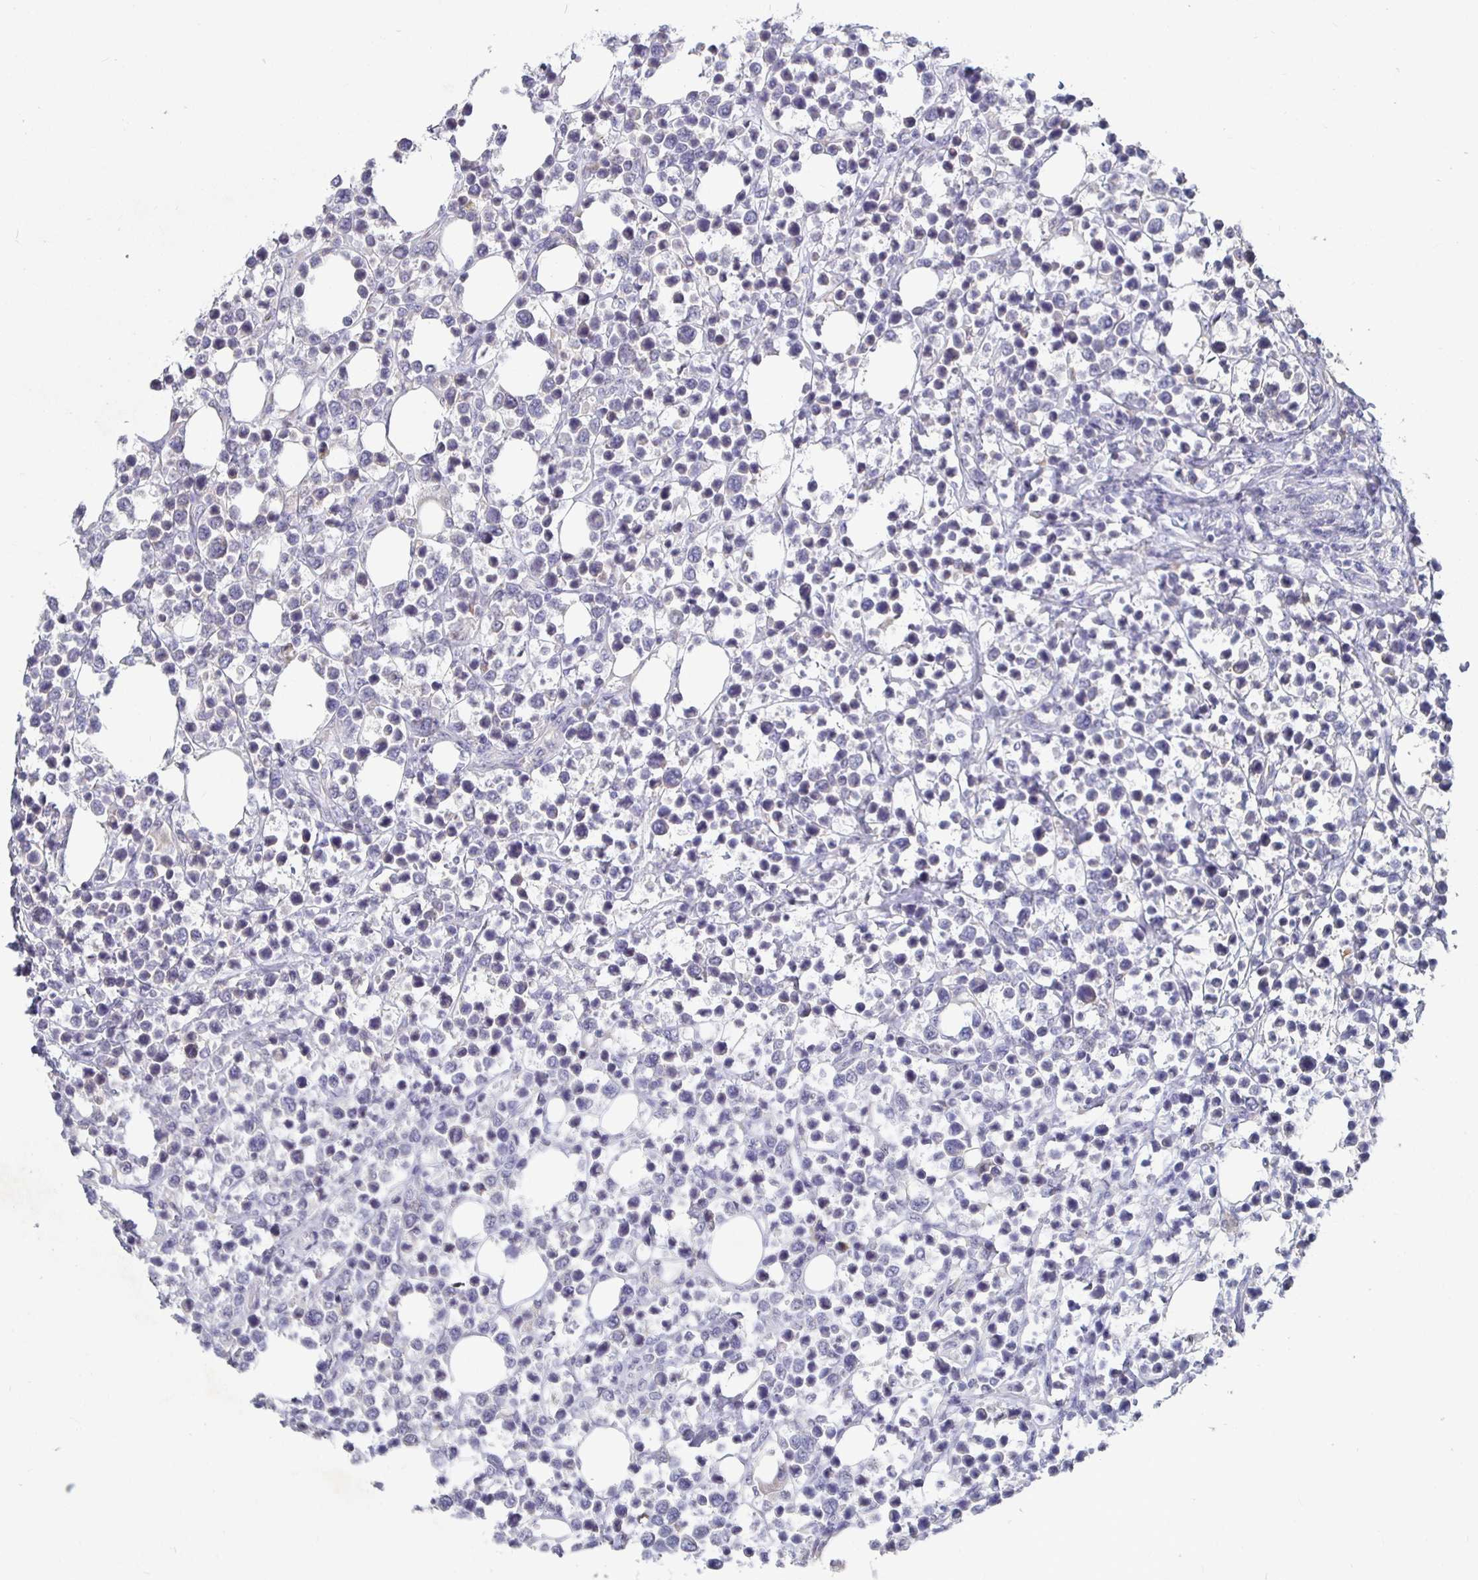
{"staining": {"intensity": "negative", "quantity": "none", "location": "none"}, "tissue": "lymphoma", "cell_type": "Tumor cells", "image_type": "cancer", "snomed": [{"axis": "morphology", "description": "Malignant lymphoma, non-Hodgkin's type, Low grade"}, {"axis": "topography", "description": "Lymph node"}], "caption": "A photomicrograph of lymphoma stained for a protein reveals no brown staining in tumor cells.", "gene": "RNF144B", "patient": {"sex": "male", "age": 60}}